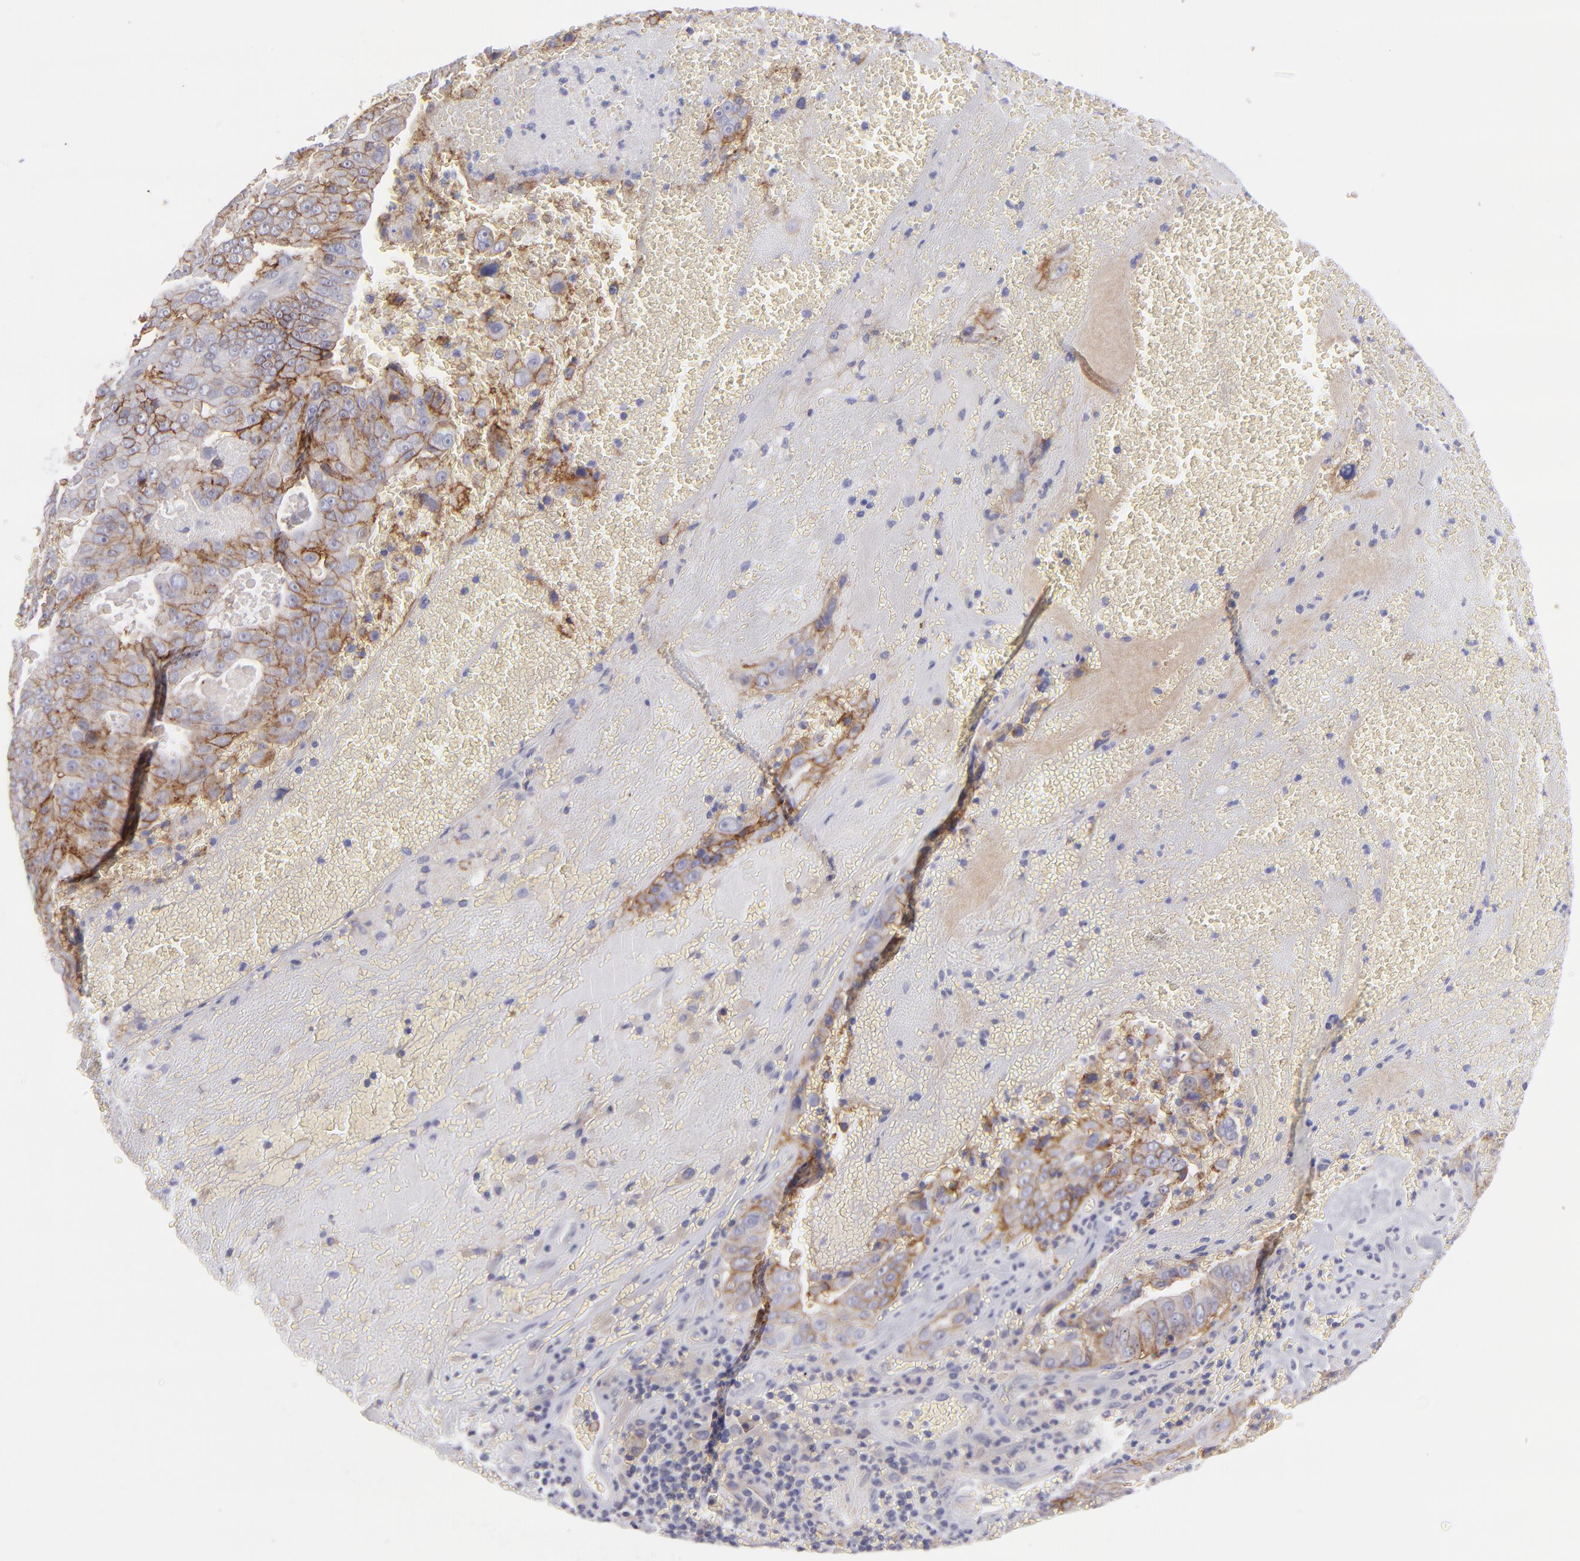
{"staining": {"intensity": "moderate", "quantity": "25%-75%", "location": "cytoplasmic/membranous"}, "tissue": "liver cancer", "cell_type": "Tumor cells", "image_type": "cancer", "snomed": [{"axis": "morphology", "description": "Cholangiocarcinoma"}, {"axis": "topography", "description": "Liver"}], "caption": "Brown immunohistochemical staining in human liver cancer exhibits moderate cytoplasmic/membranous staining in about 25%-75% of tumor cells.", "gene": "BSG", "patient": {"sex": "female", "age": 79}}